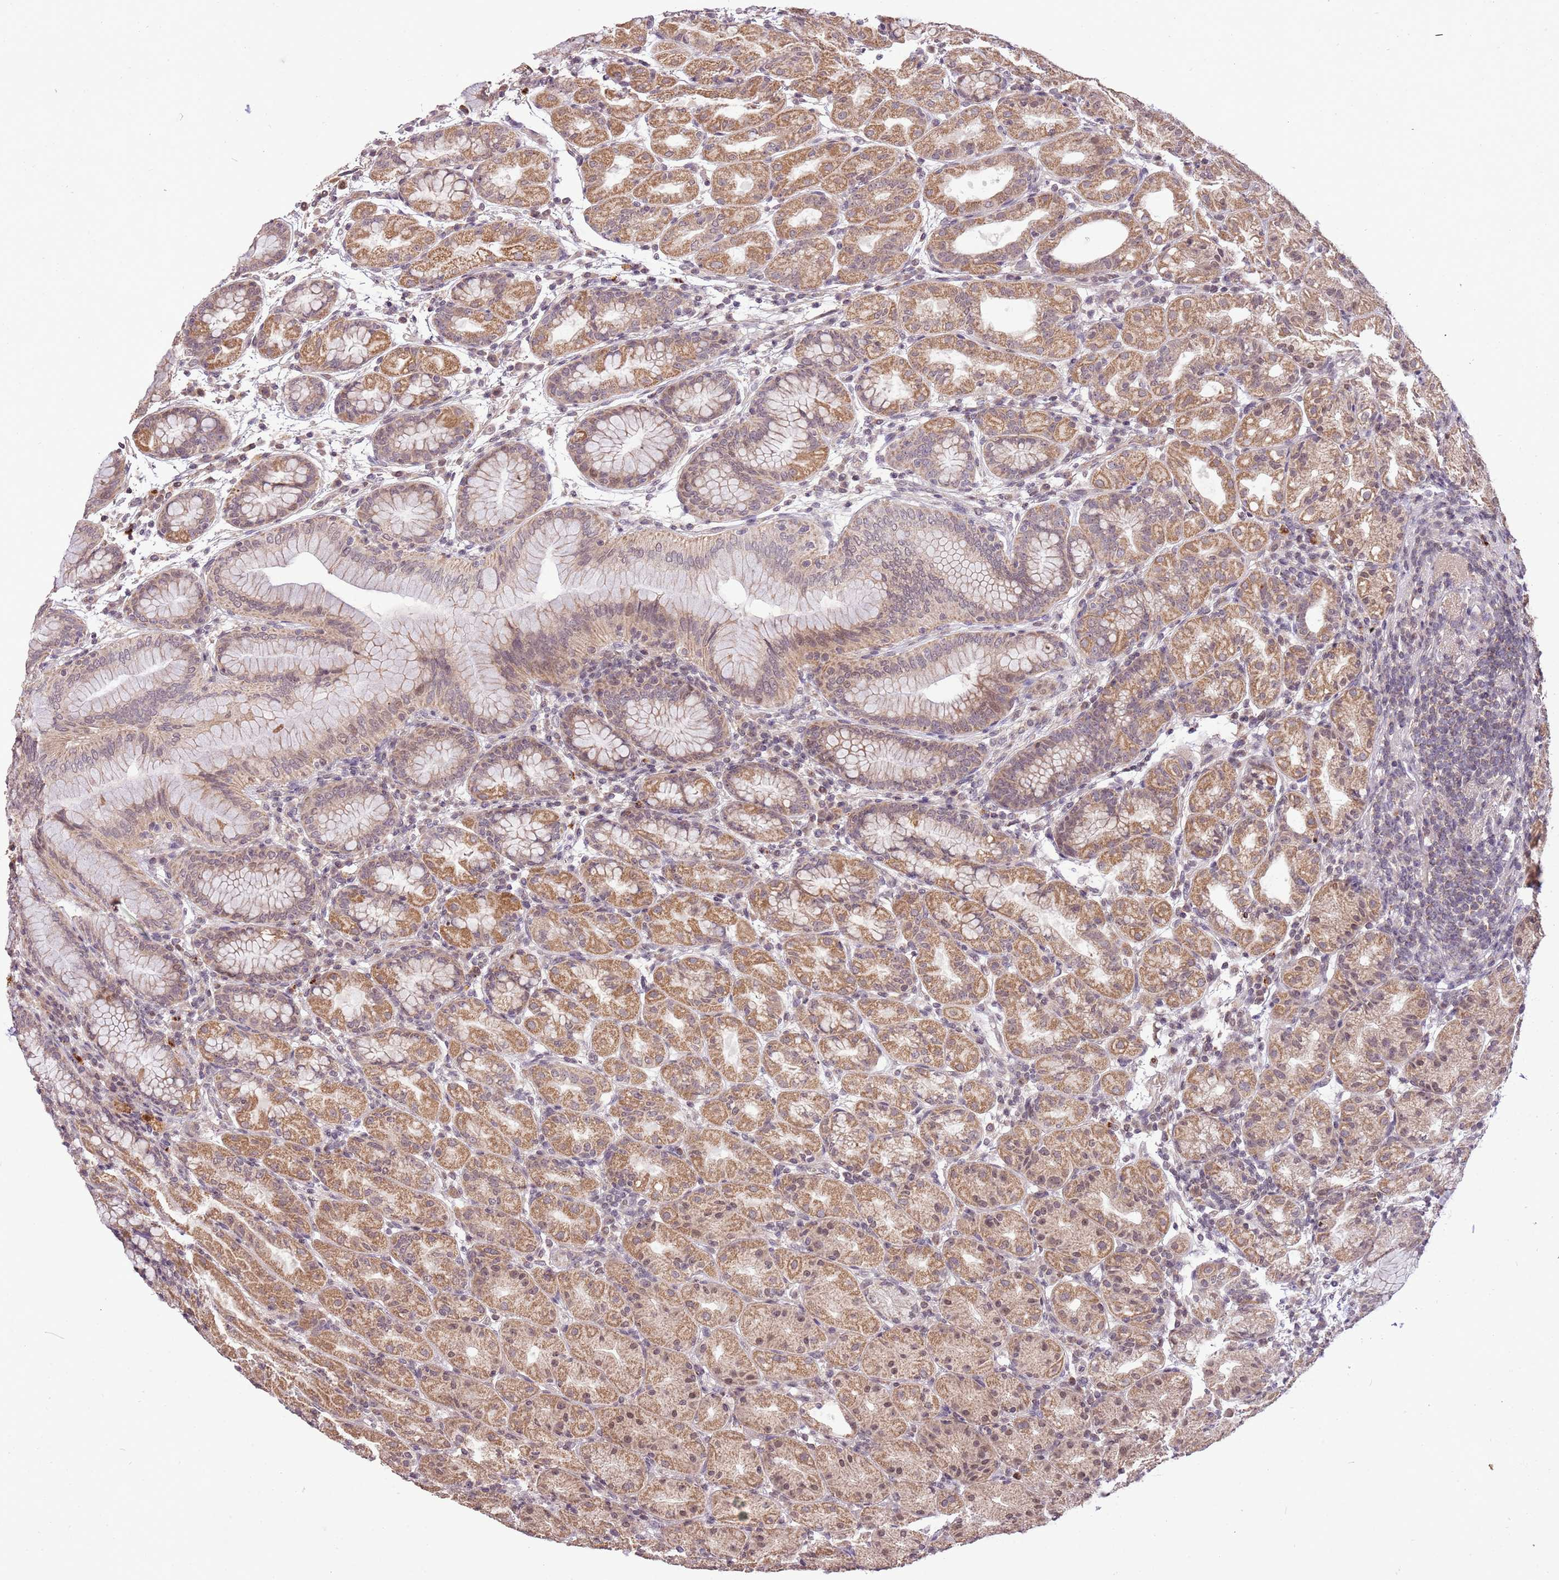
{"staining": {"intensity": "moderate", "quantity": ">75%", "location": "cytoplasmic/membranous,nuclear"}, "tissue": "stomach", "cell_type": "Glandular cells", "image_type": "normal", "snomed": [{"axis": "morphology", "description": "Normal tissue, NOS"}, {"axis": "topography", "description": "Stomach"}], "caption": "Immunohistochemistry (IHC) of benign stomach exhibits medium levels of moderate cytoplasmic/membranous,nuclear staining in about >75% of glandular cells. (IHC, brightfield microscopy, high magnification).", "gene": "SAMSN1", "patient": {"sex": "female", "age": 79}}